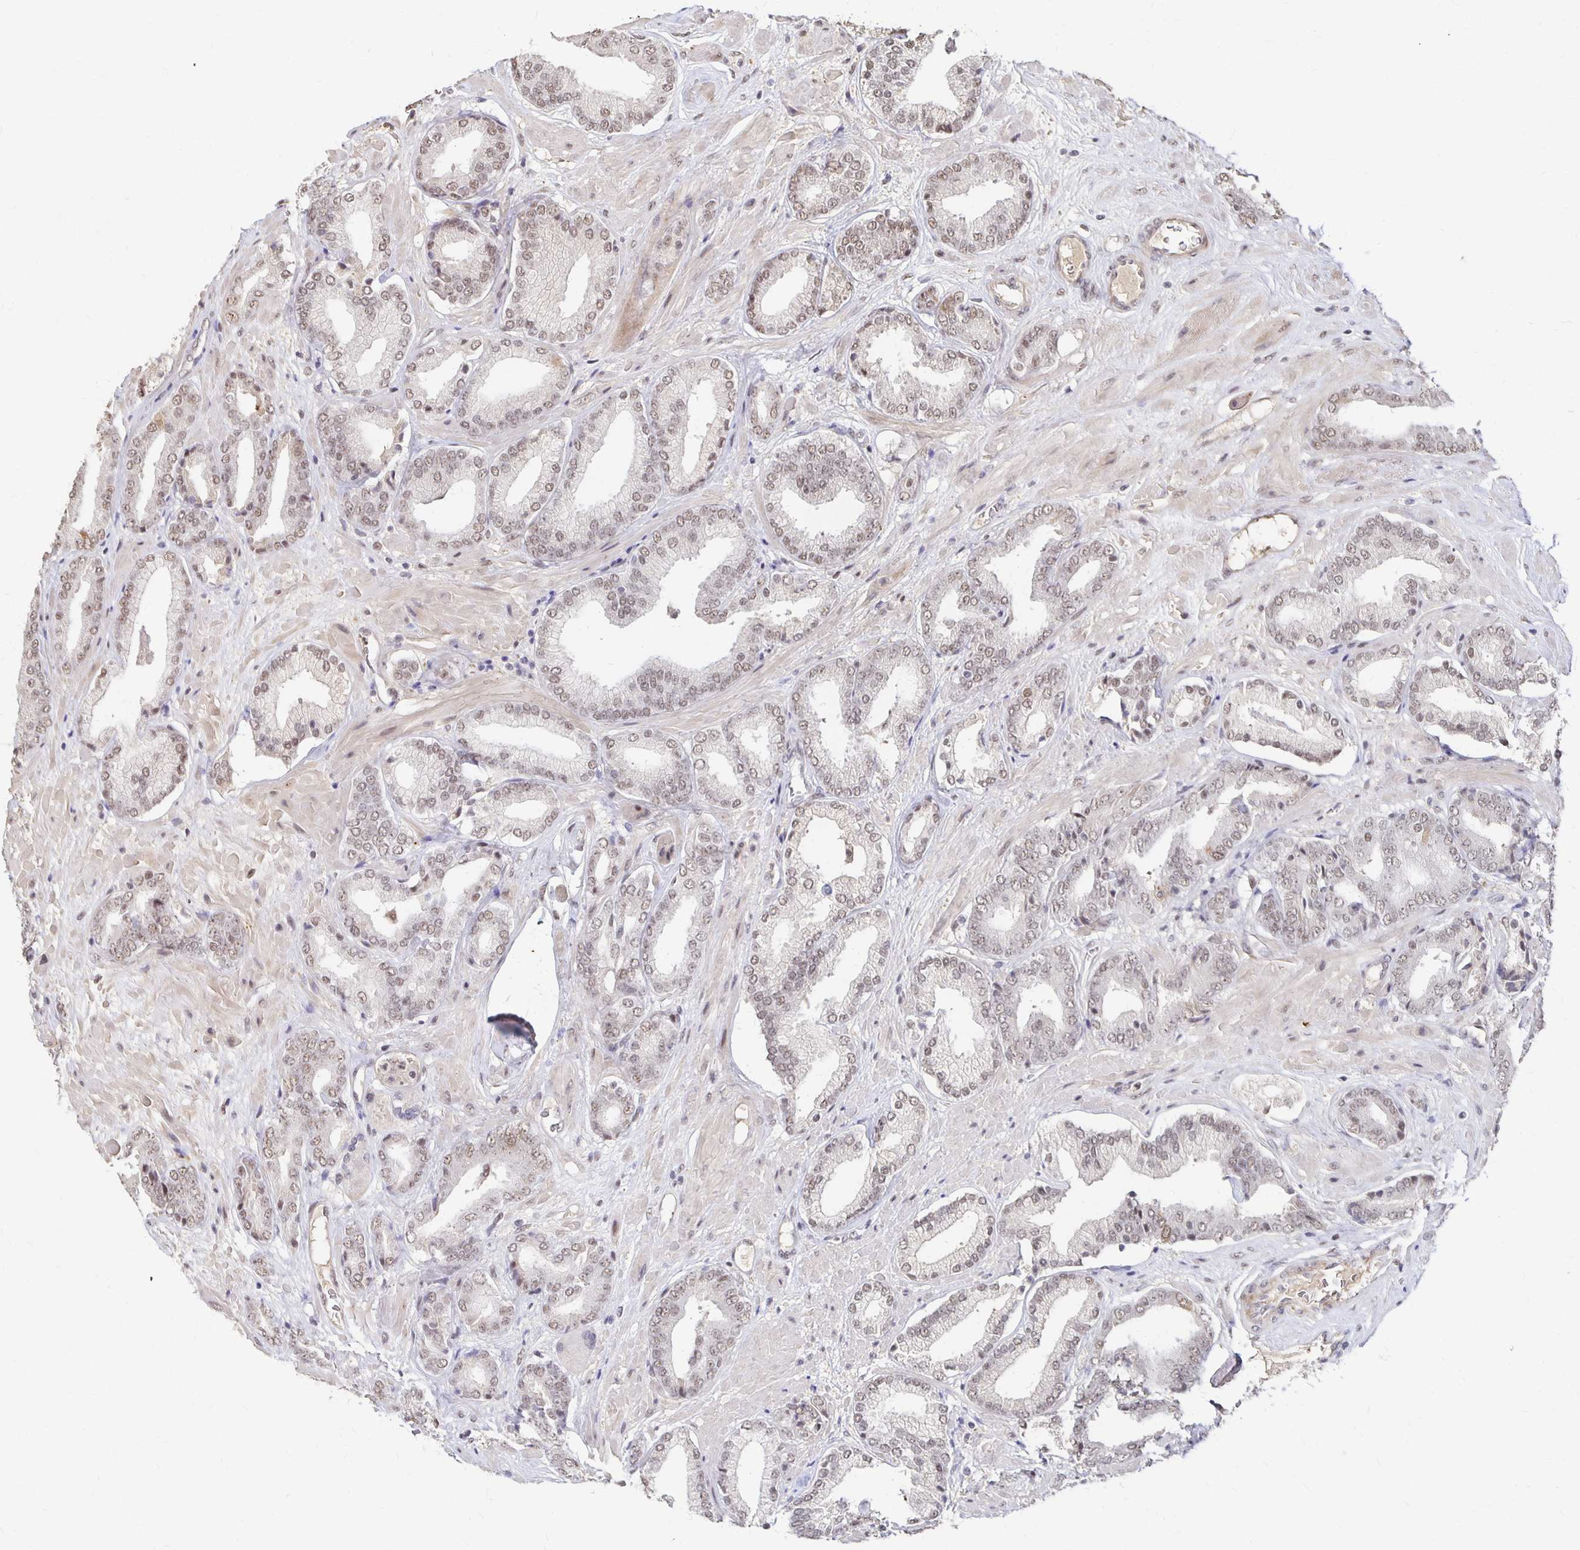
{"staining": {"intensity": "weak", "quantity": "25%-75%", "location": "nuclear"}, "tissue": "prostate cancer", "cell_type": "Tumor cells", "image_type": "cancer", "snomed": [{"axis": "morphology", "description": "Adenocarcinoma, High grade"}, {"axis": "topography", "description": "Prostate"}], "caption": "Protein expression analysis of human prostate cancer reveals weak nuclear positivity in approximately 25%-75% of tumor cells. Using DAB (brown) and hematoxylin (blue) stains, captured at high magnification using brightfield microscopy.", "gene": "CLASRP", "patient": {"sex": "male", "age": 56}}